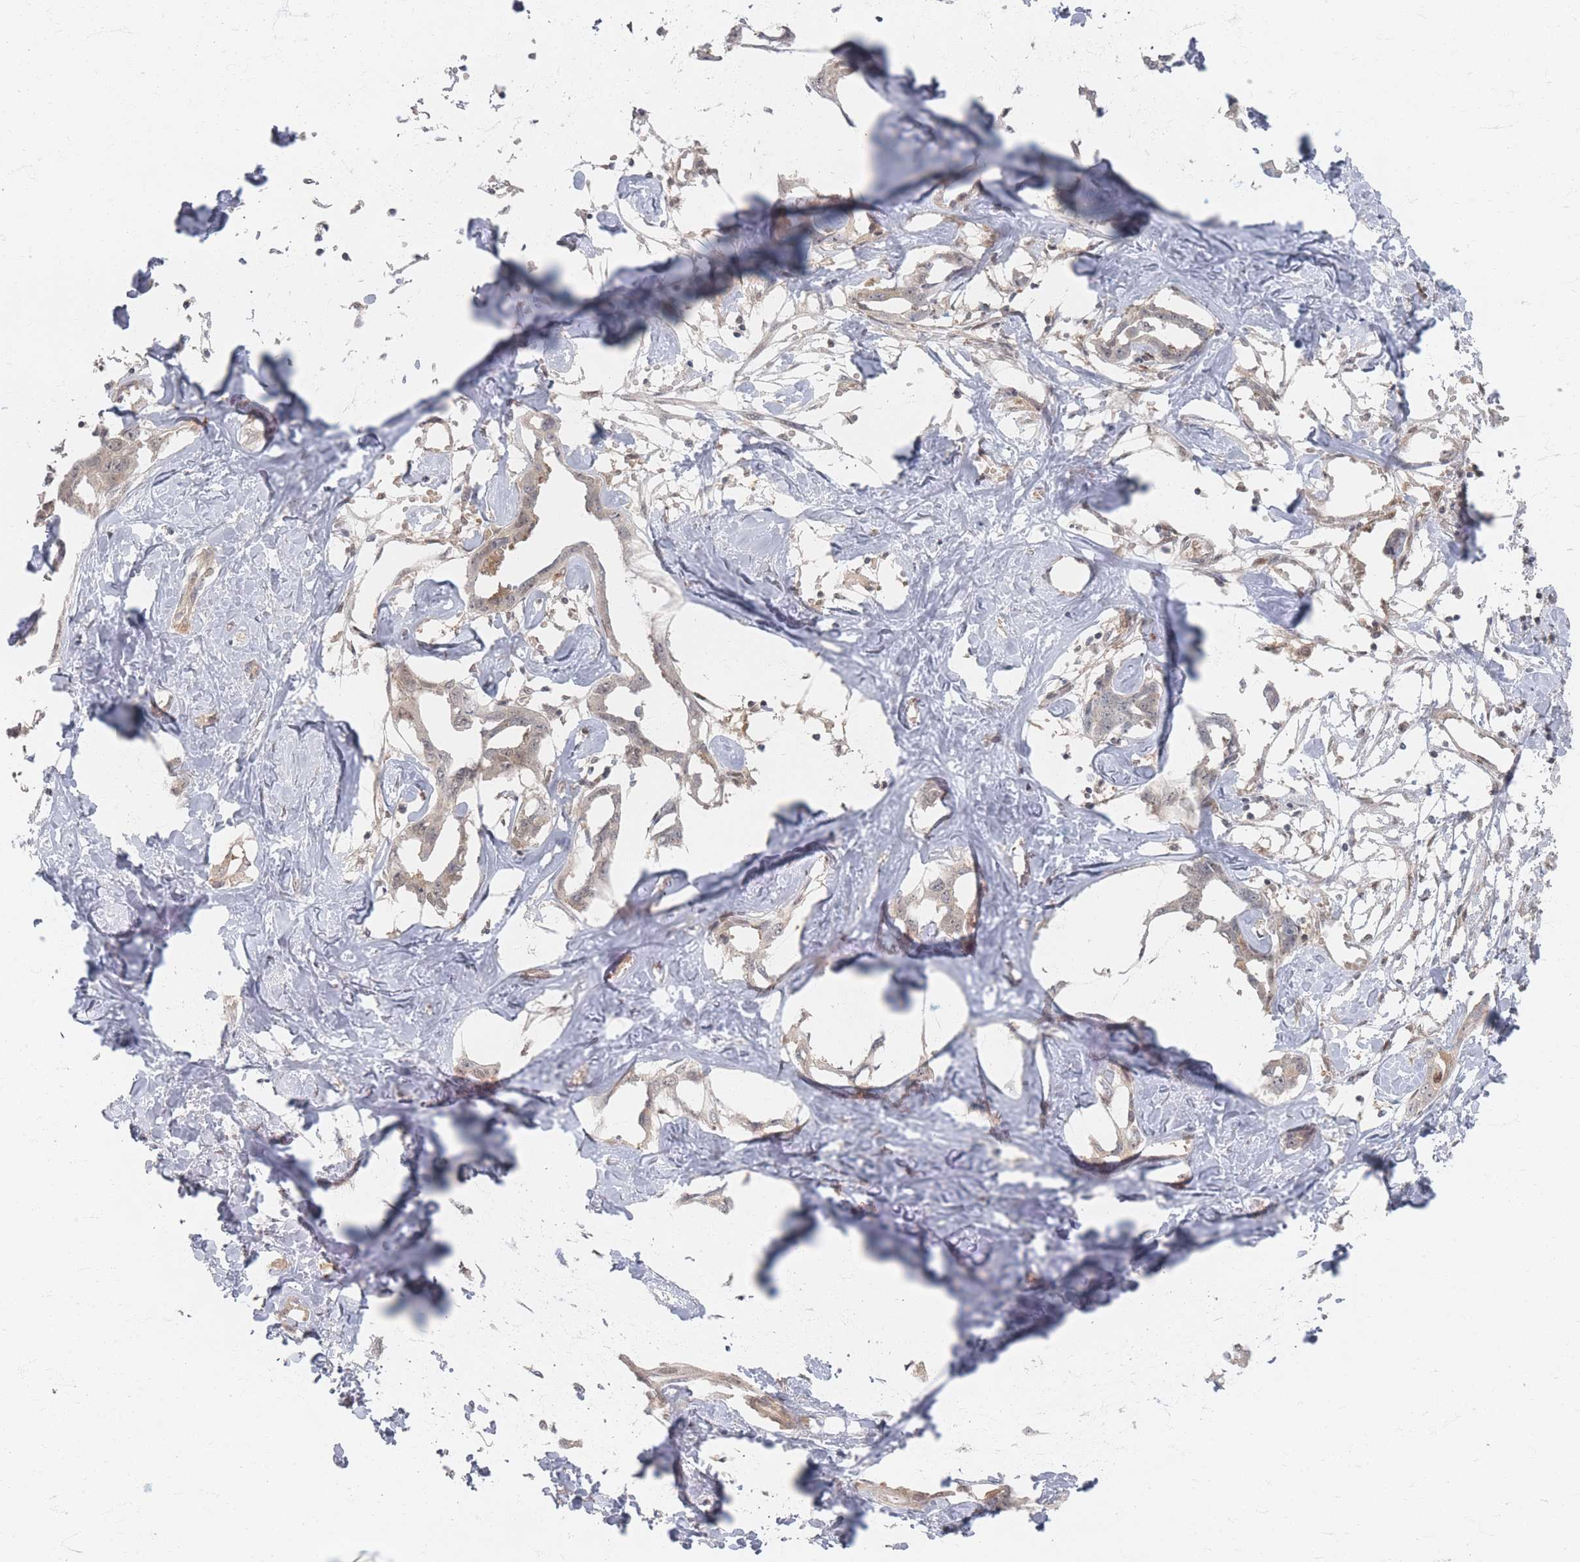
{"staining": {"intensity": "negative", "quantity": "none", "location": "none"}, "tissue": "liver cancer", "cell_type": "Tumor cells", "image_type": "cancer", "snomed": [{"axis": "morphology", "description": "Cholangiocarcinoma"}, {"axis": "topography", "description": "Liver"}], "caption": "This is an IHC micrograph of liver cancer. There is no expression in tumor cells.", "gene": "PSMD9", "patient": {"sex": "male", "age": 59}}